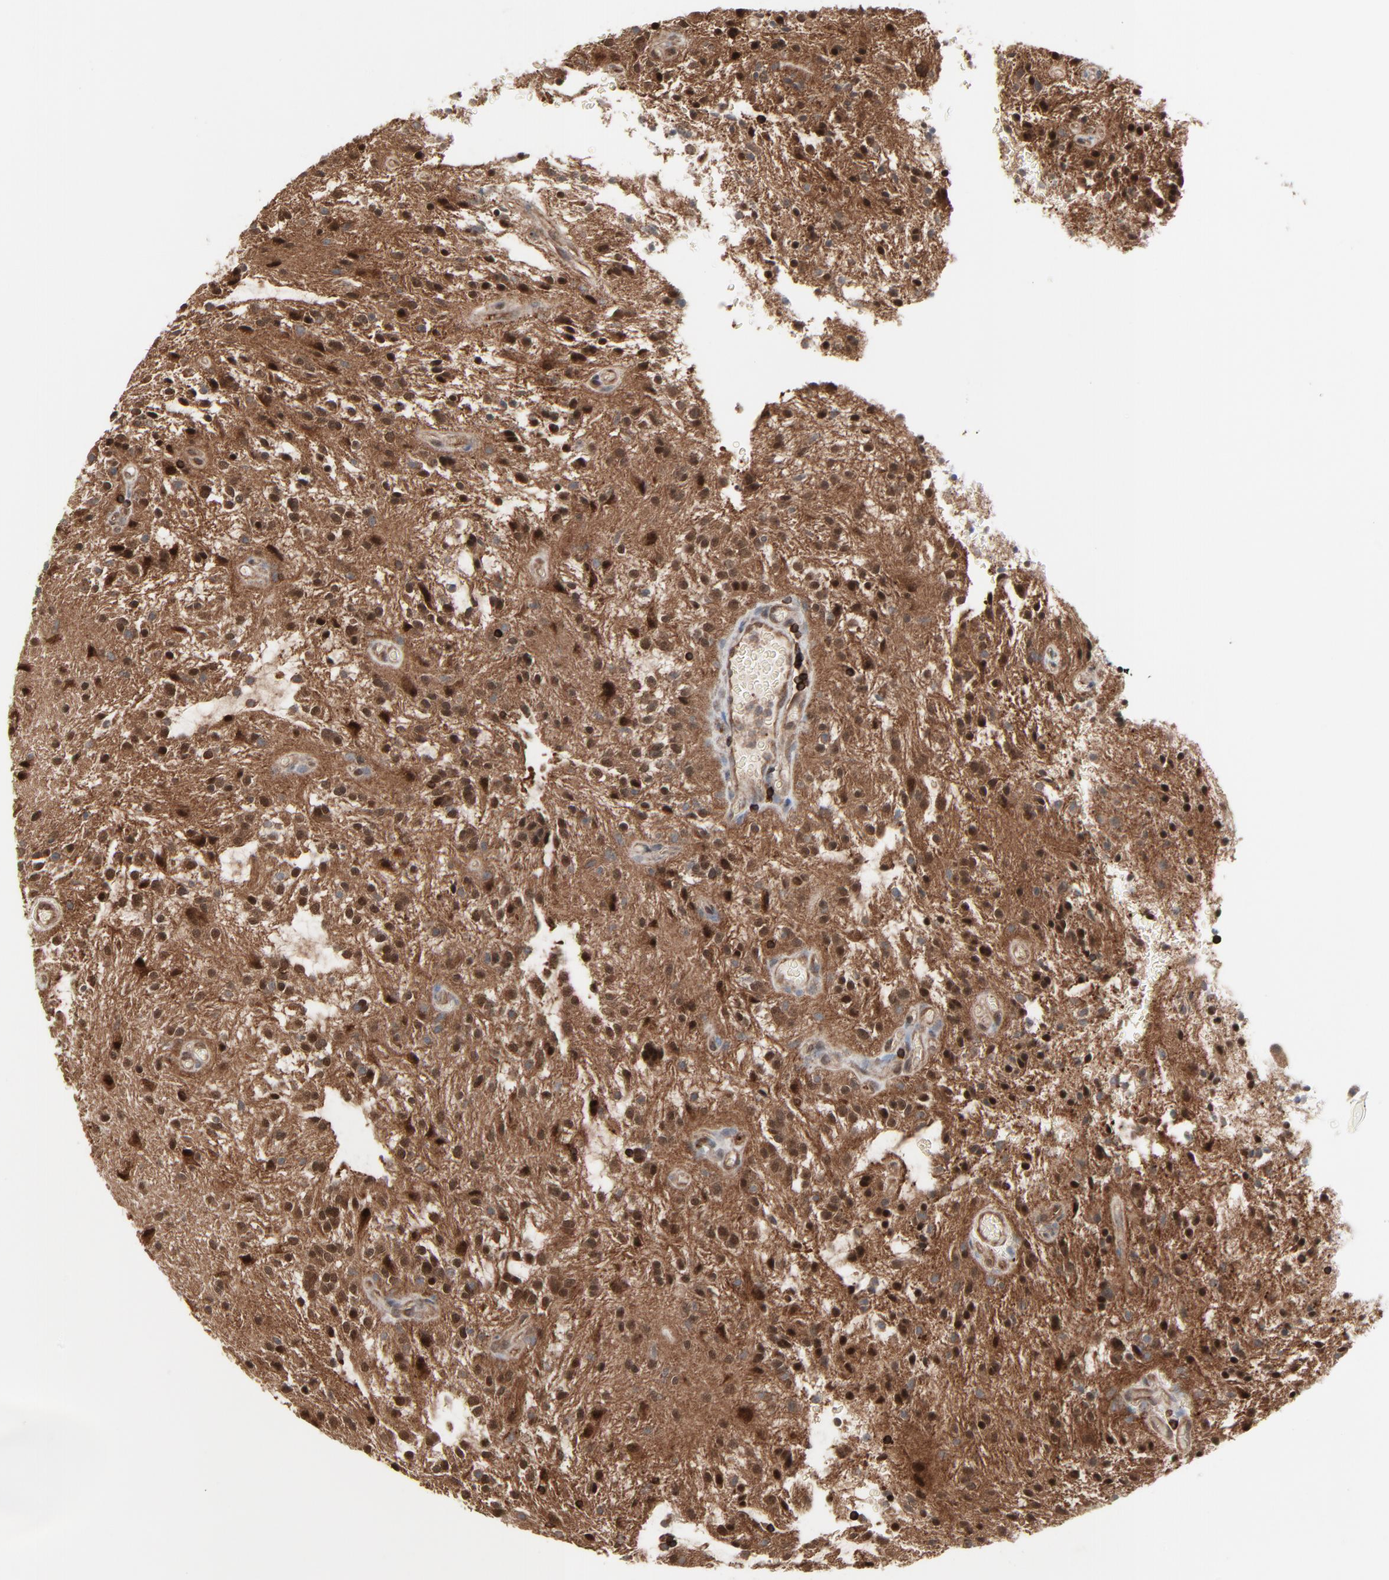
{"staining": {"intensity": "moderate", "quantity": "25%-75%", "location": "nuclear"}, "tissue": "glioma", "cell_type": "Tumor cells", "image_type": "cancer", "snomed": [{"axis": "morphology", "description": "Glioma, malignant, NOS"}, {"axis": "topography", "description": "Cerebellum"}], "caption": "DAB immunohistochemical staining of human malignant glioma demonstrates moderate nuclear protein expression in about 25%-75% of tumor cells.", "gene": "OPTN", "patient": {"sex": "female", "age": 10}}